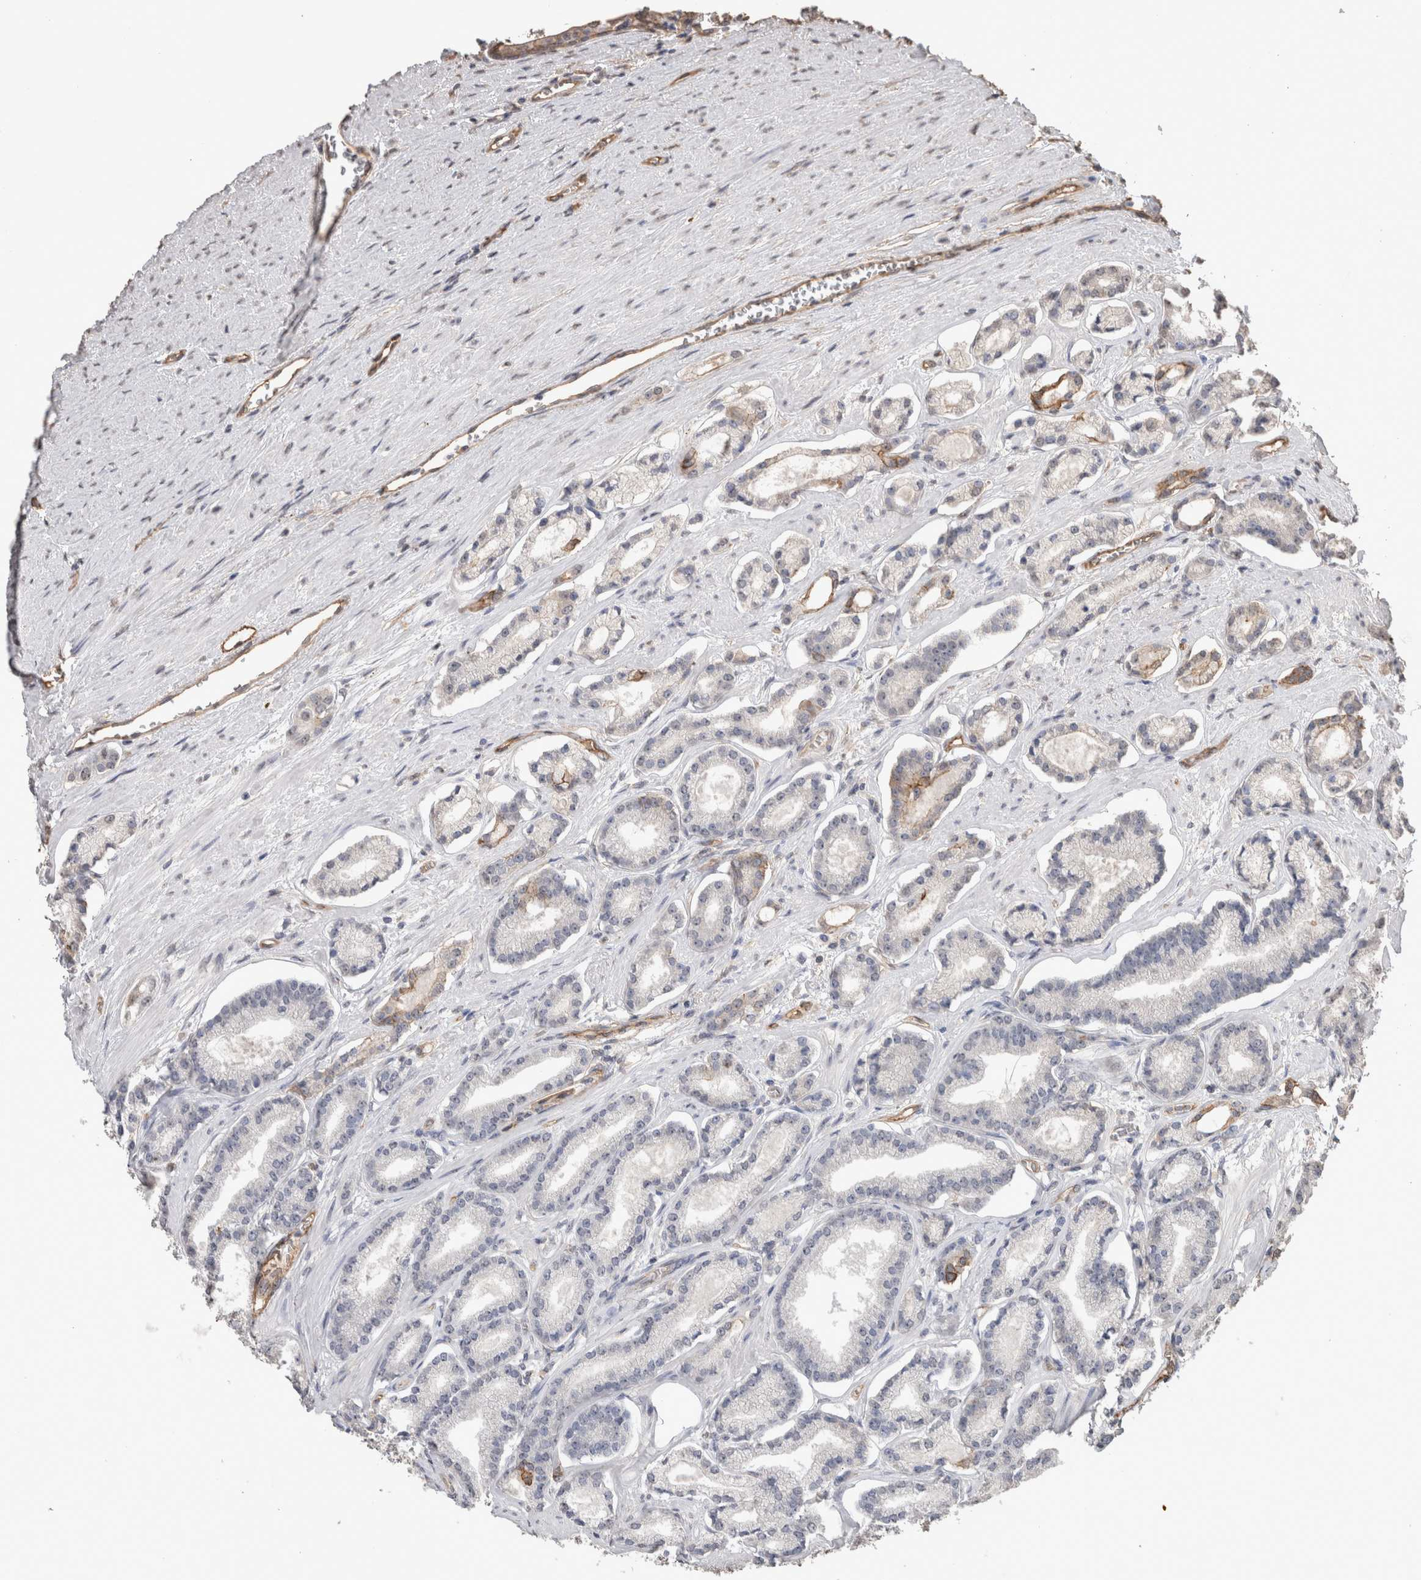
{"staining": {"intensity": "weak", "quantity": "<25%", "location": "cytoplasmic/membranous"}, "tissue": "prostate cancer", "cell_type": "Tumor cells", "image_type": "cancer", "snomed": [{"axis": "morphology", "description": "Adenocarcinoma, Low grade"}, {"axis": "topography", "description": "Prostate"}], "caption": "DAB (3,3'-diaminobenzidine) immunohistochemical staining of prostate cancer (adenocarcinoma (low-grade)) shows no significant expression in tumor cells. (Brightfield microscopy of DAB immunohistochemistry (IHC) at high magnification).", "gene": "S100A10", "patient": {"sex": "male", "age": 60}}